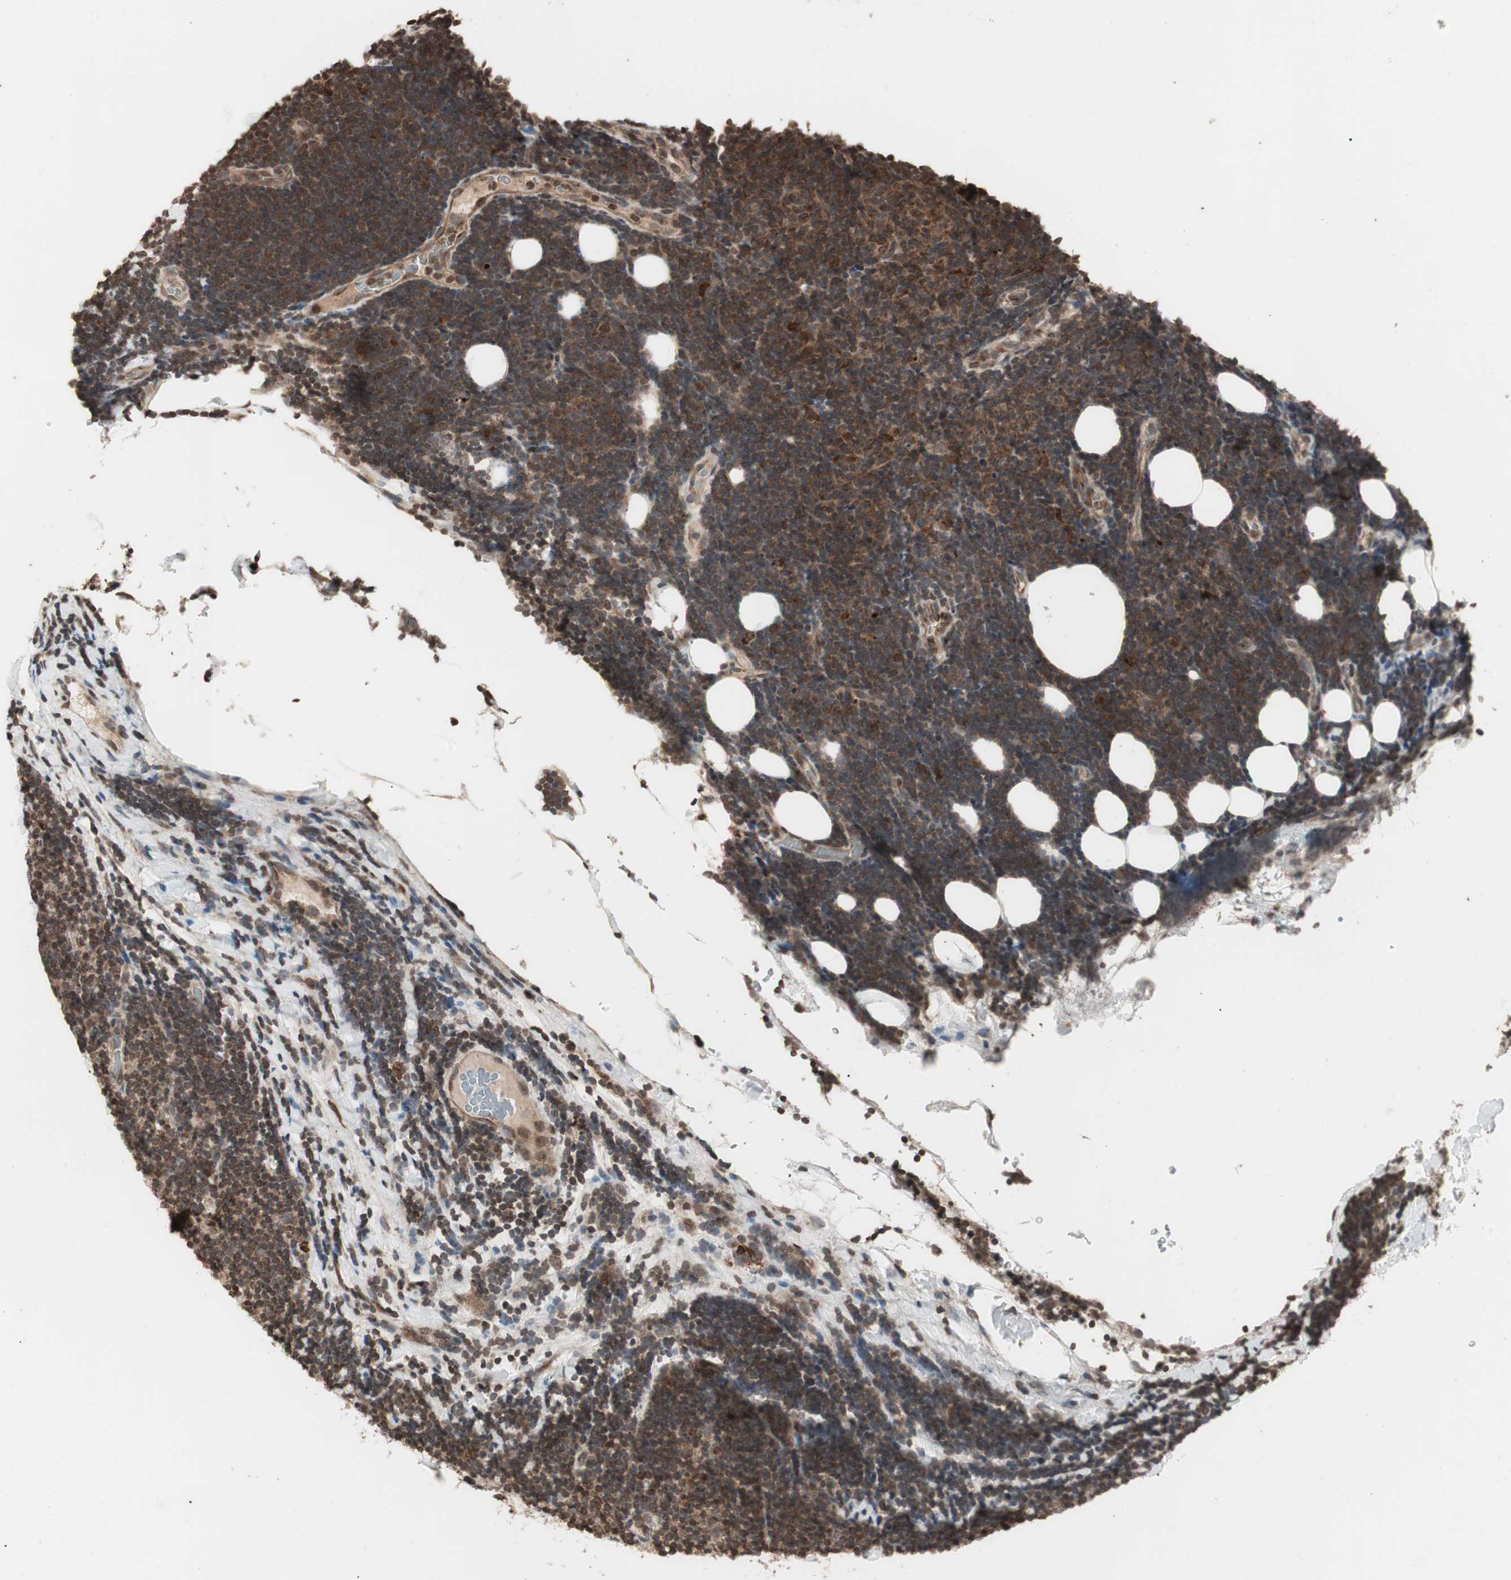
{"staining": {"intensity": "strong", "quantity": ">75%", "location": "cytoplasmic/membranous"}, "tissue": "lymphoma", "cell_type": "Tumor cells", "image_type": "cancer", "snomed": [{"axis": "morphology", "description": "Malignant lymphoma, non-Hodgkin's type, Low grade"}, {"axis": "topography", "description": "Lymph node"}], "caption": "IHC (DAB) staining of lymphoma displays strong cytoplasmic/membranous protein staining in approximately >75% of tumor cells.", "gene": "ZFC3H1", "patient": {"sex": "male", "age": 83}}